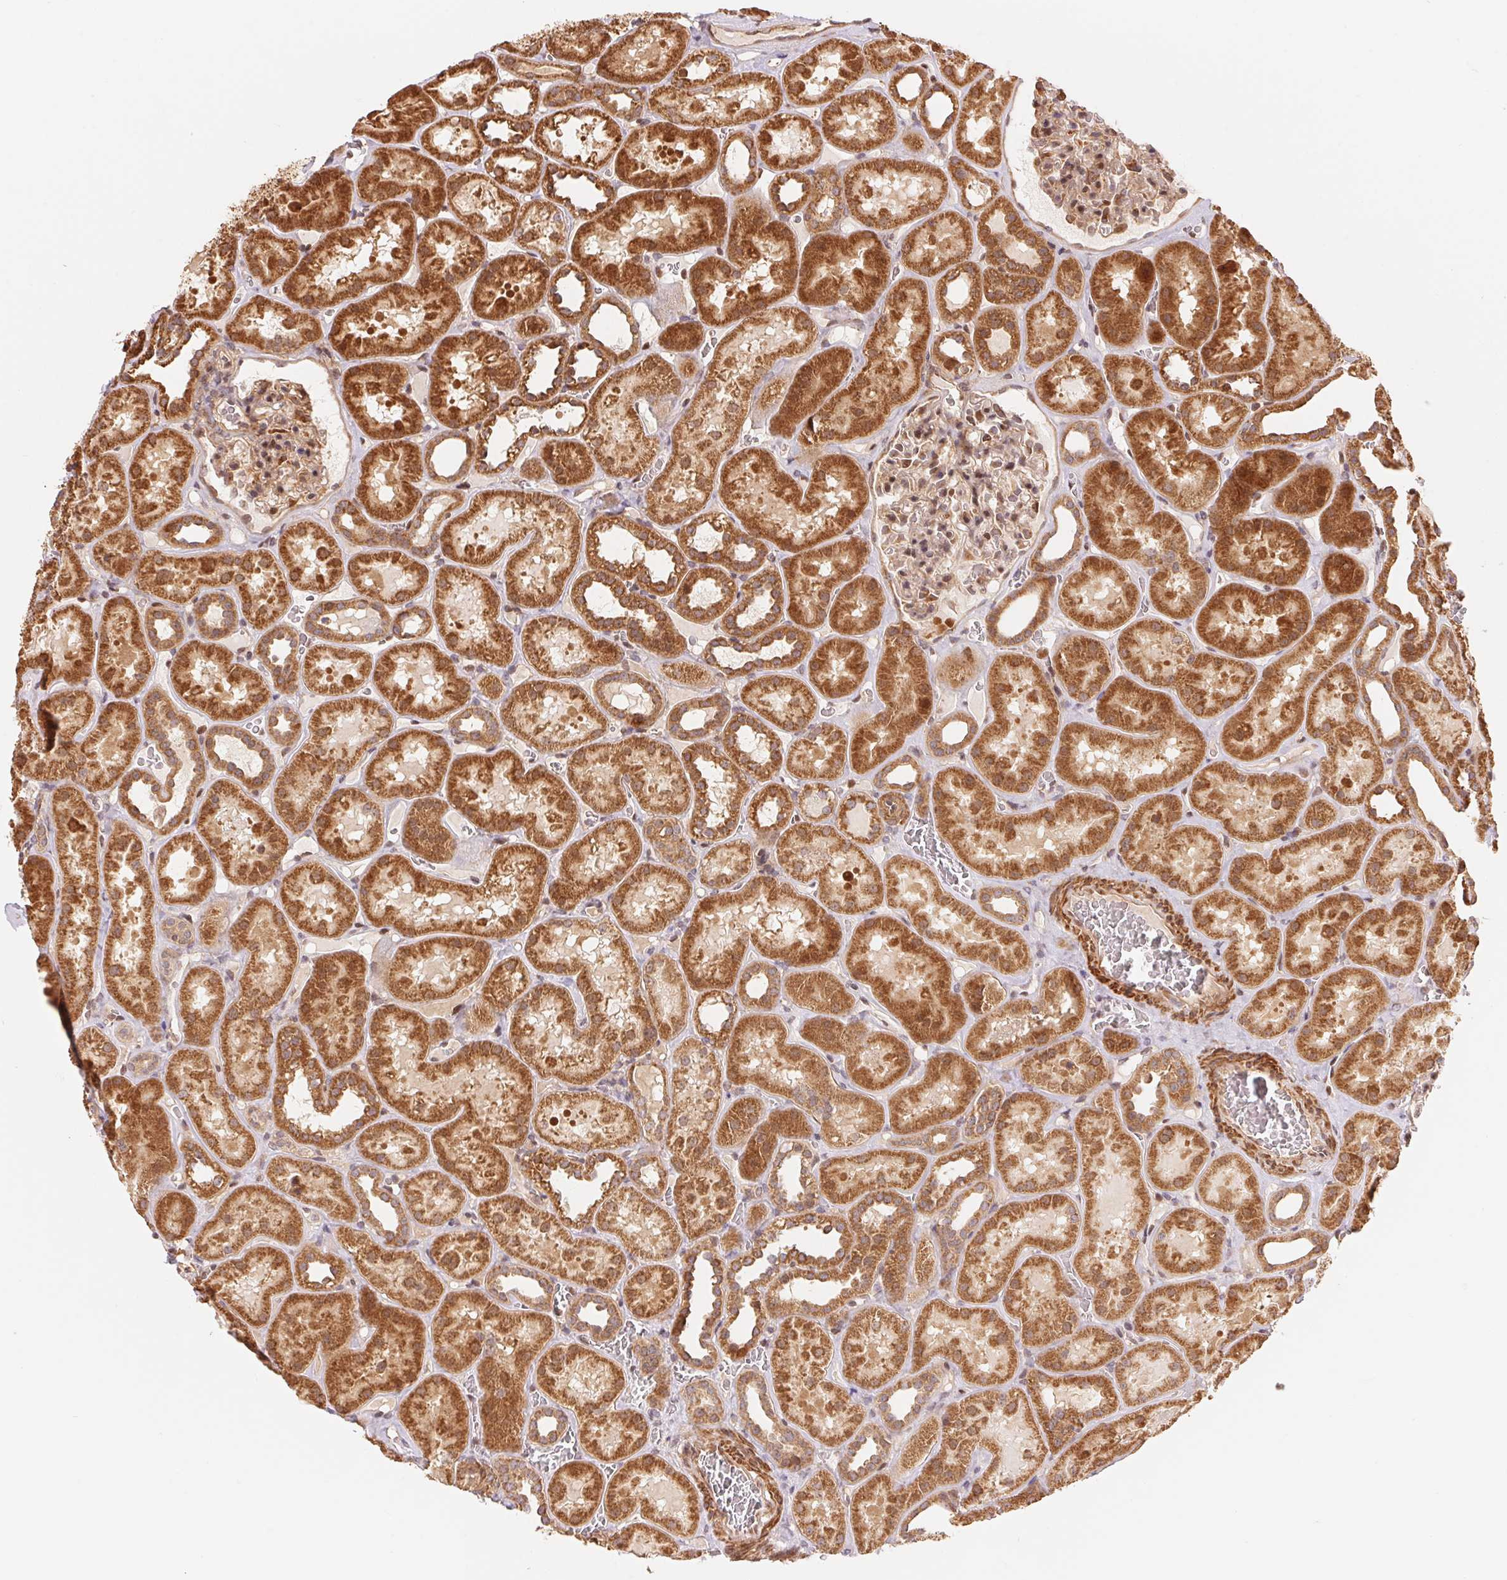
{"staining": {"intensity": "moderate", "quantity": "<25%", "location": "cytoplasmic/membranous"}, "tissue": "kidney", "cell_type": "Cells in glomeruli", "image_type": "normal", "snomed": [{"axis": "morphology", "description": "Normal tissue, NOS"}, {"axis": "topography", "description": "Kidney"}], "caption": "A high-resolution histopathology image shows immunohistochemistry staining of benign kidney, which demonstrates moderate cytoplasmic/membranous expression in about <25% of cells in glomeruli. The protein is stained brown, and the nuclei are stained in blue (DAB (3,3'-diaminobenzidine) IHC with brightfield microscopy, high magnification).", "gene": "TNIP2", "patient": {"sex": "female", "age": 41}}